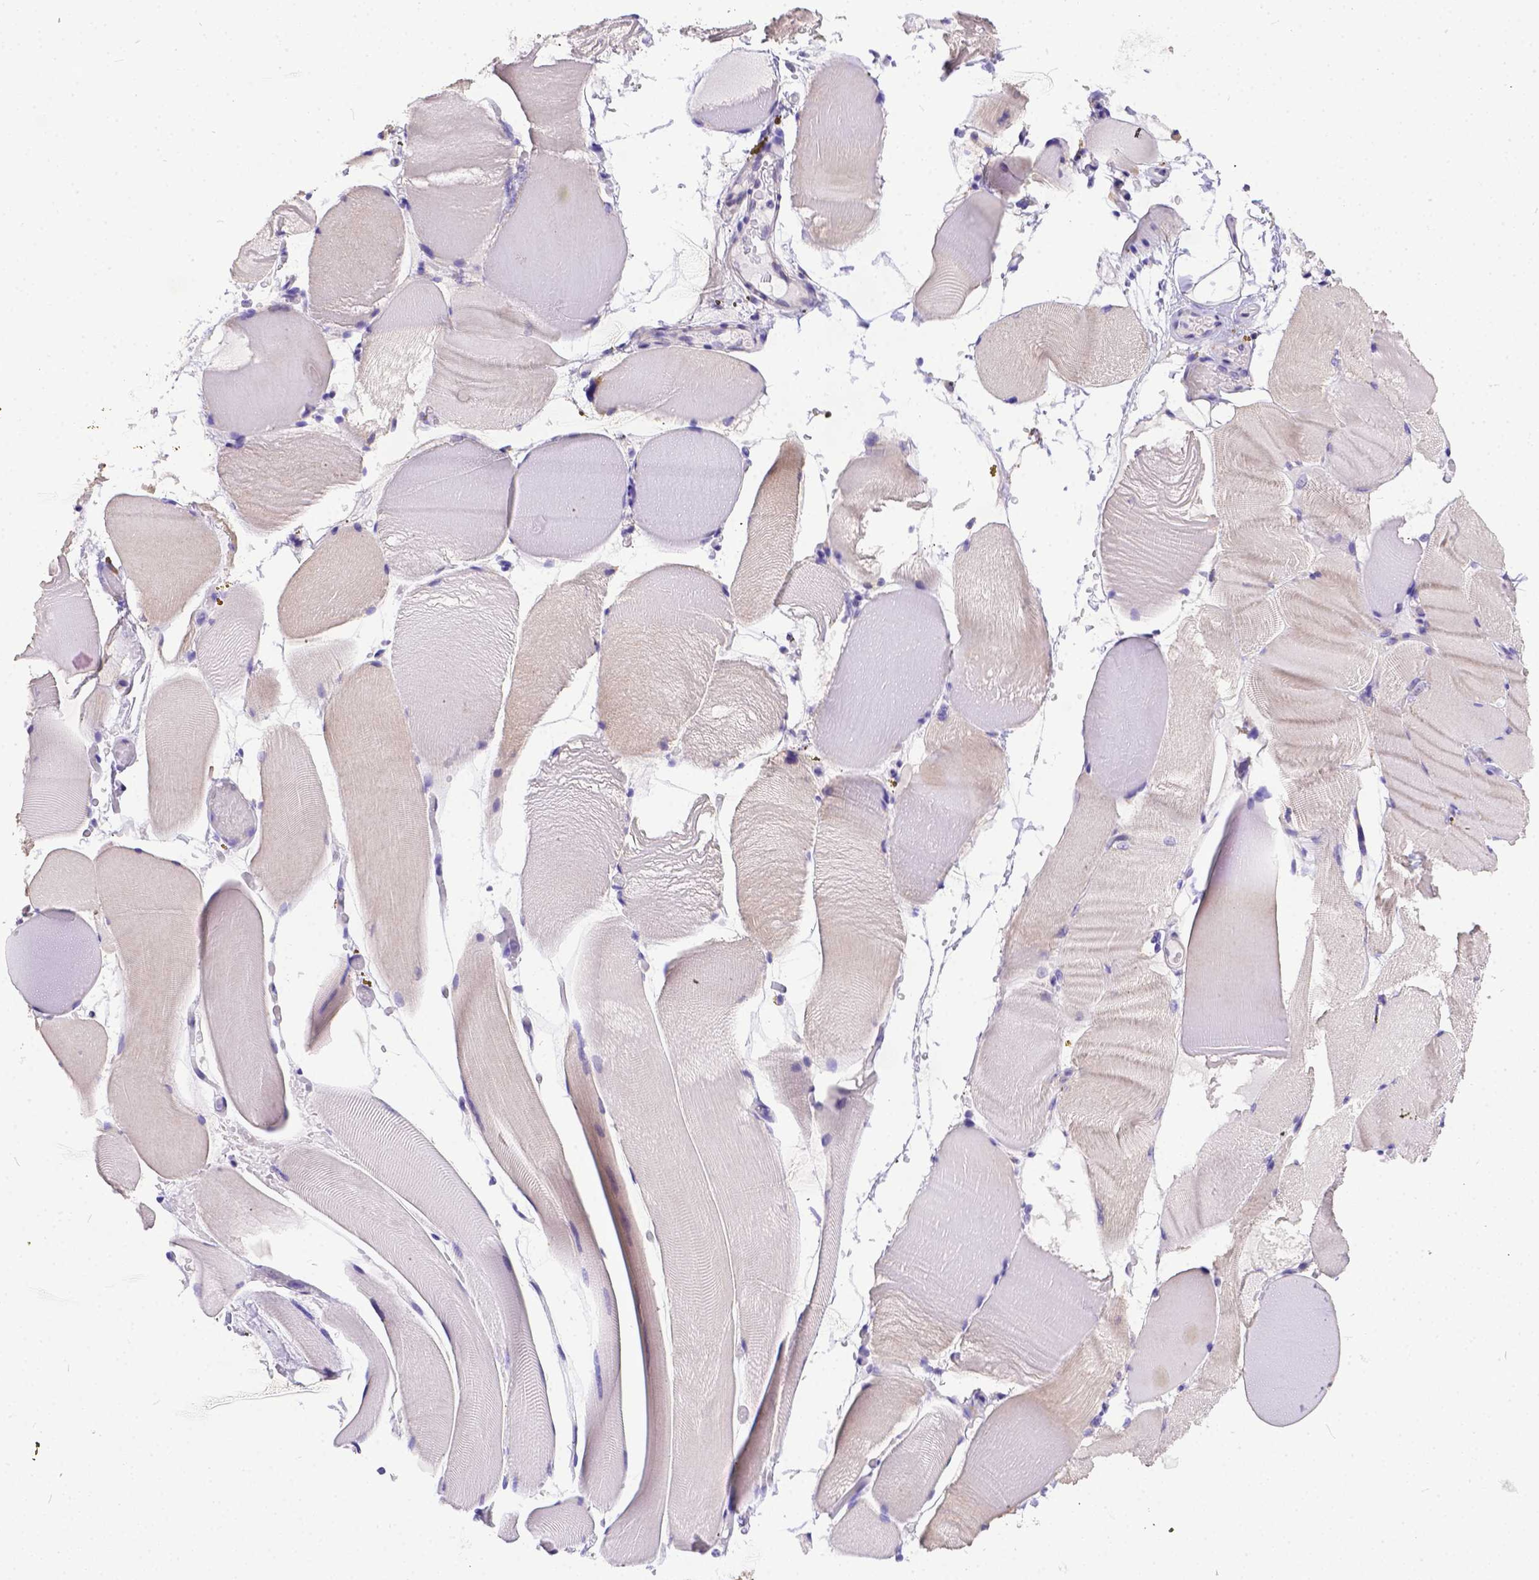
{"staining": {"intensity": "negative", "quantity": "none", "location": "none"}, "tissue": "skeletal muscle", "cell_type": "Myocytes", "image_type": "normal", "snomed": [{"axis": "morphology", "description": "Normal tissue, NOS"}, {"axis": "topography", "description": "Skeletal muscle"}], "caption": "Immunohistochemistry (IHC) micrograph of benign skeletal muscle: human skeletal muscle stained with DAB exhibits no significant protein staining in myocytes. (DAB (3,3'-diaminobenzidine) immunohistochemistry, high magnification).", "gene": "DLEC1", "patient": {"sex": "female", "age": 37}}